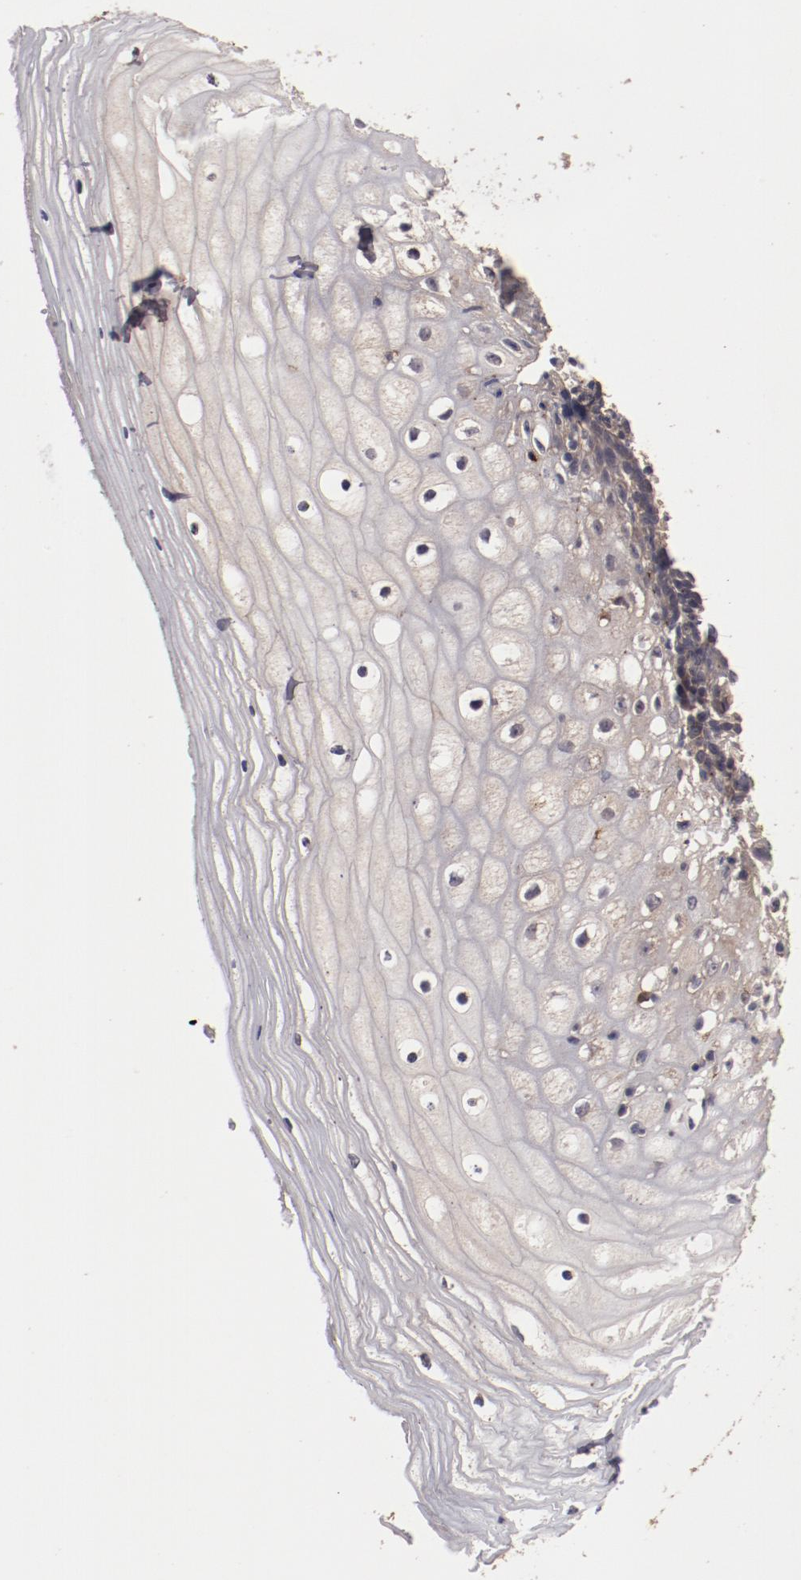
{"staining": {"intensity": "weak", "quantity": "<25%", "location": "cytoplasmic/membranous"}, "tissue": "vagina", "cell_type": "Squamous epithelial cells", "image_type": "normal", "snomed": [{"axis": "morphology", "description": "Normal tissue, NOS"}, {"axis": "topography", "description": "Vagina"}], "caption": "The histopathology image exhibits no staining of squamous epithelial cells in benign vagina.", "gene": "LRRC75B", "patient": {"sex": "female", "age": 46}}